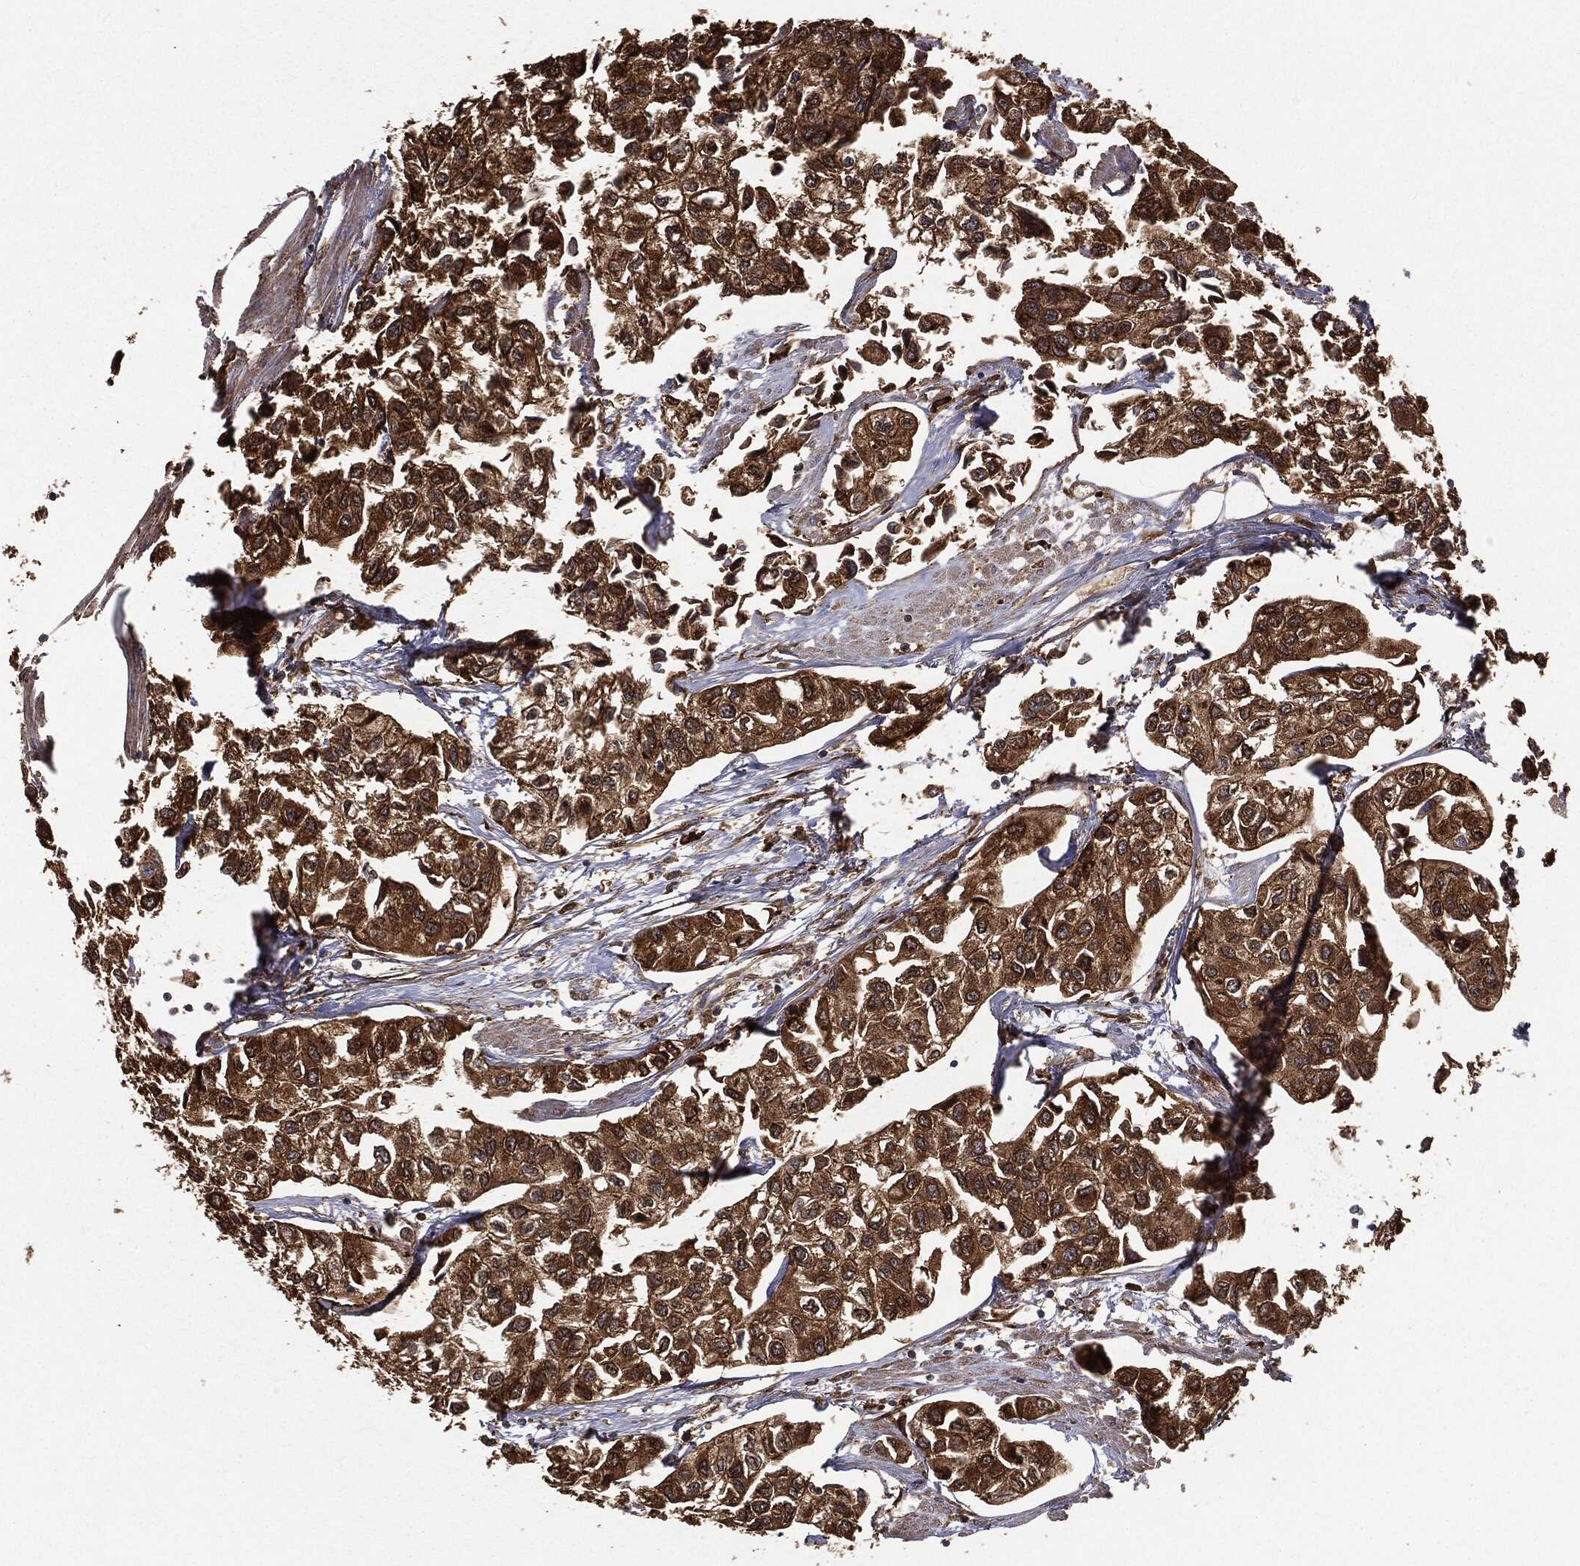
{"staining": {"intensity": "strong", "quantity": ">75%", "location": "cytoplasmic/membranous"}, "tissue": "urothelial cancer", "cell_type": "Tumor cells", "image_type": "cancer", "snomed": [{"axis": "morphology", "description": "Urothelial carcinoma, High grade"}, {"axis": "topography", "description": "Urinary bladder"}], "caption": "Immunohistochemistry (IHC) image of urothelial cancer stained for a protein (brown), which exhibits high levels of strong cytoplasmic/membranous positivity in approximately >75% of tumor cells.", "gene": "NME1", "patient": {"sex": "male", "age": 73}}